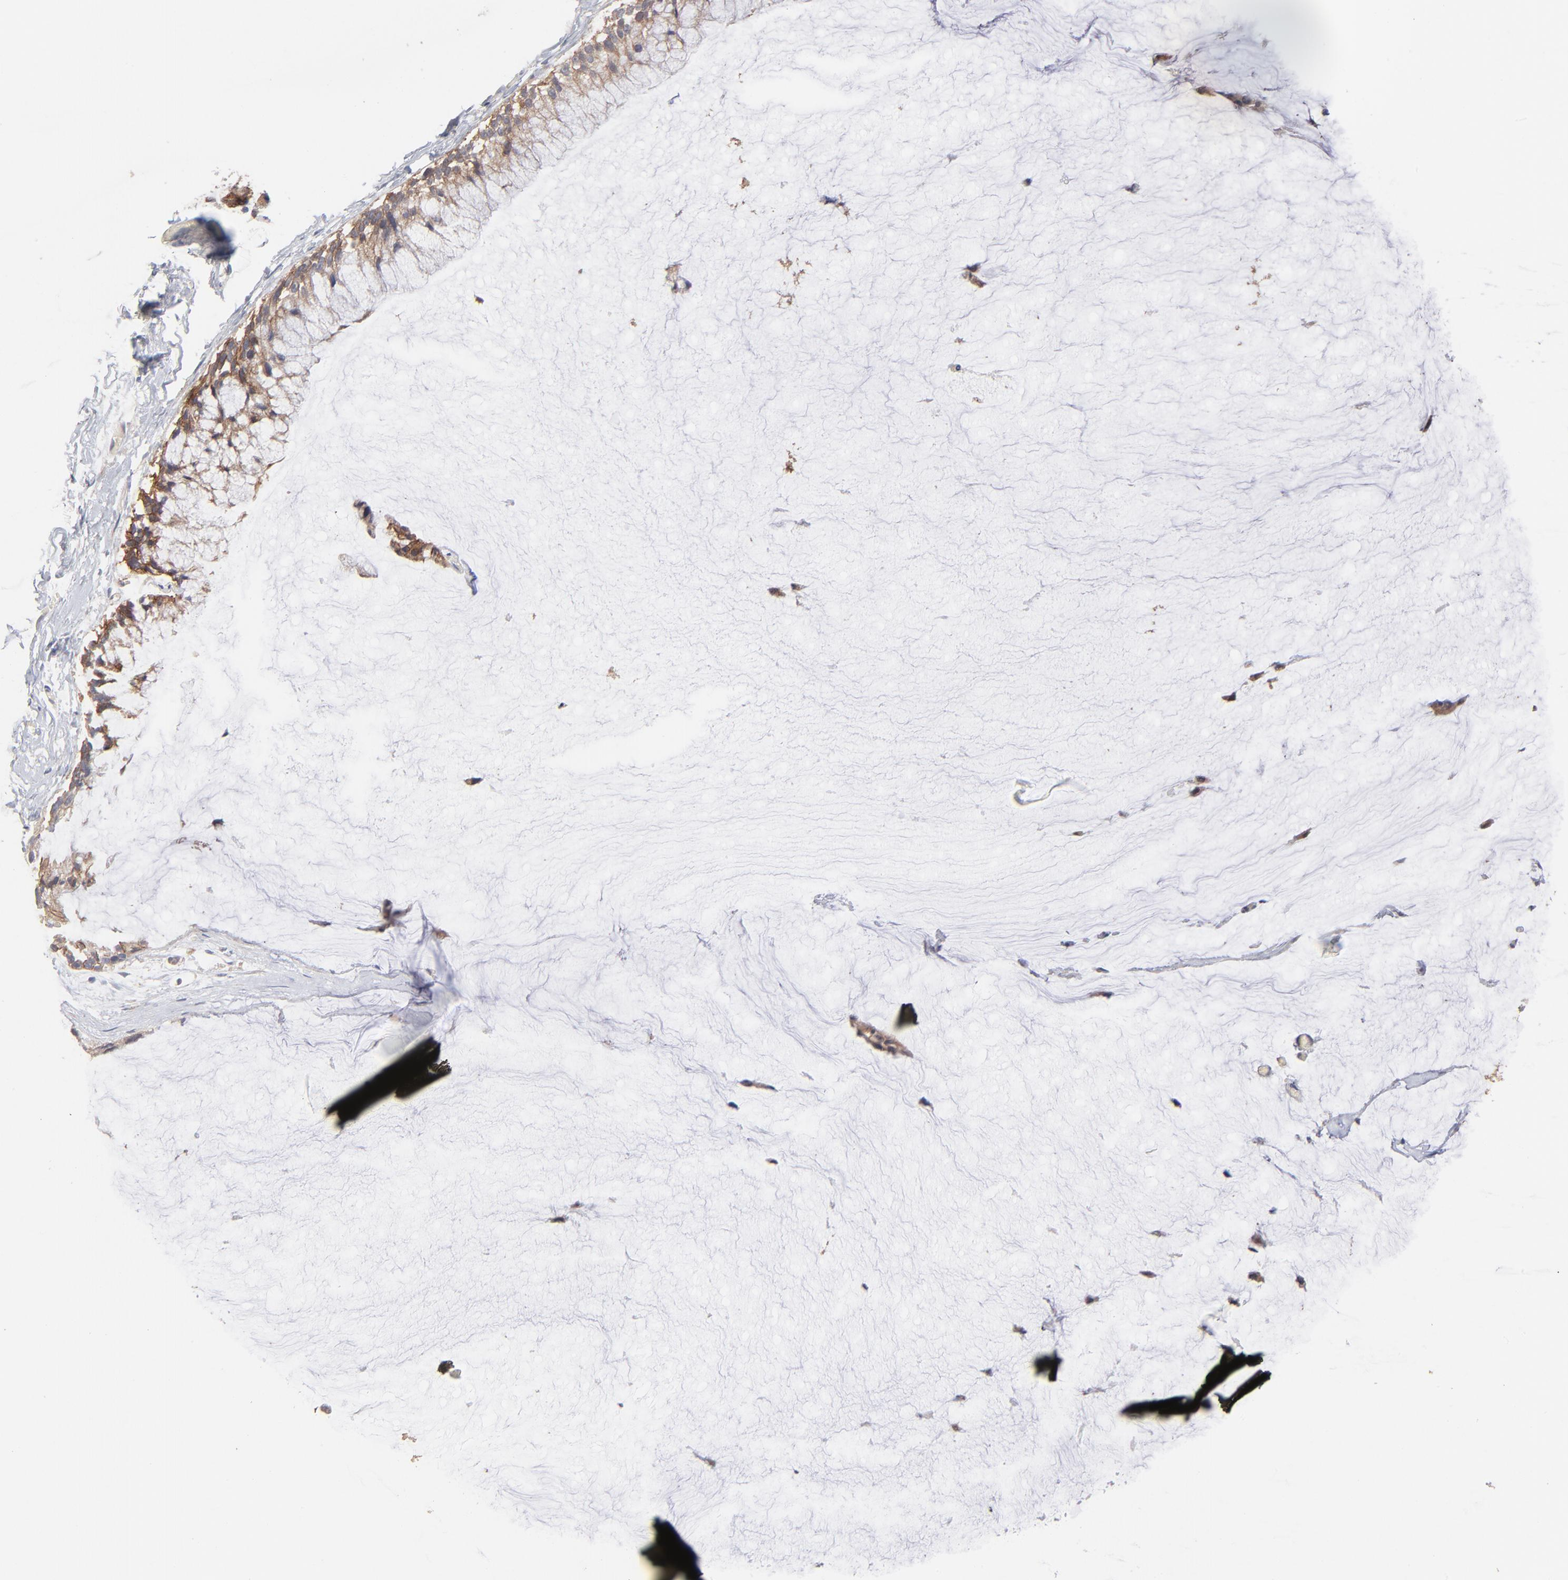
{"staining": {"intensity": "moderate", "quantity": ">75%", "location": "cytoplasmic/membranous"}, "tissue": "ovarian cancer", "cell_type": "Tumor cells", "image_type": "cancer", "snomed": [{"axis": "morphology", "description": "Cystadenocarcinoma, mucinous, NOS"}, {"axis": "topography", "description": "Ovary"}], "caption": "A medium amount of moderate cytoplasmic/membranous staining is appreciated in about >75% of tumor cells in ovarian mucinous cystadenocarcinoma tissue.", "gene": "IVNS1ABP", "patient": {"sex": "female", "age": 39}}